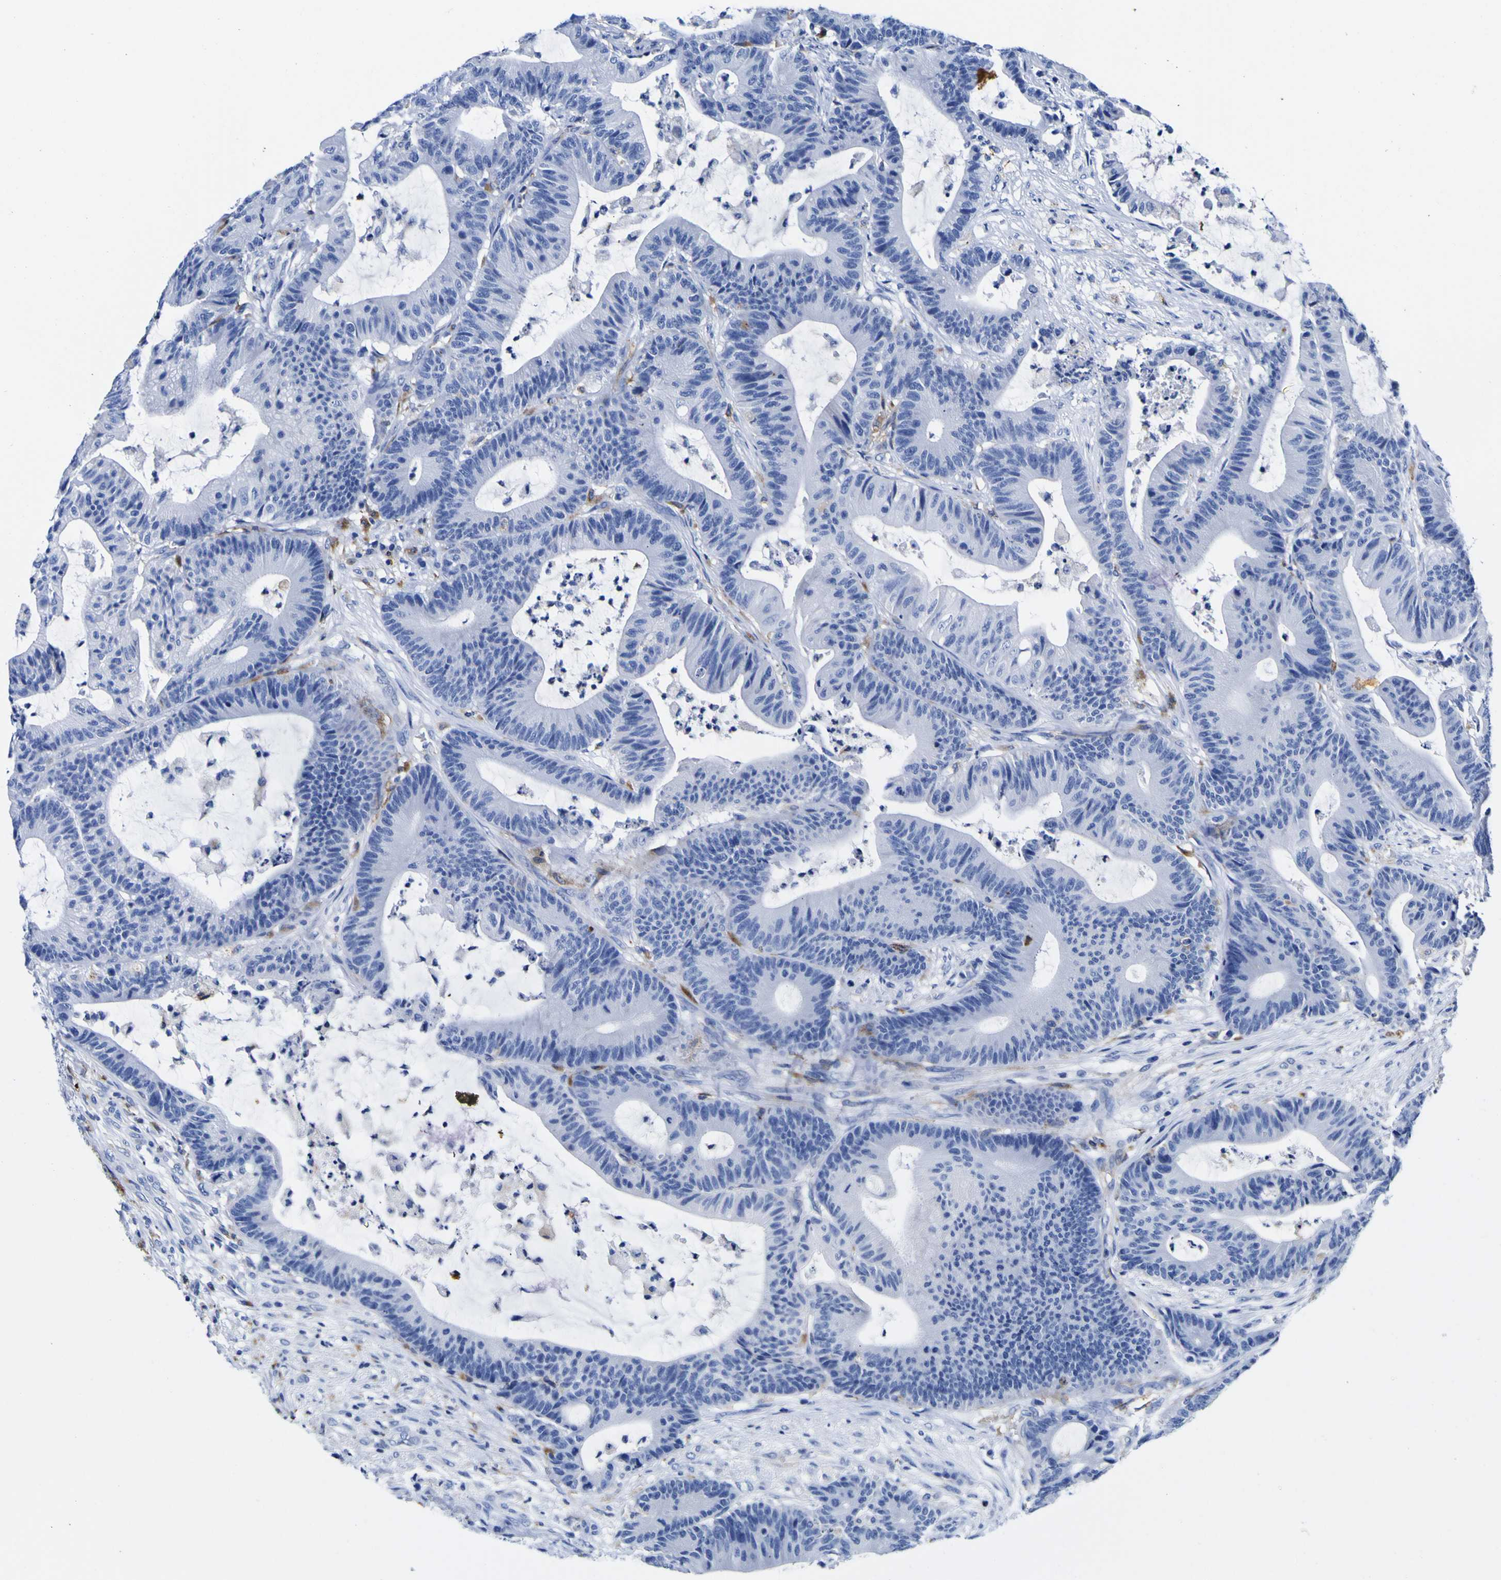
{"staining": {"intensity": "negative", "quantity": "none", "location": "none"}, "tissue": "colorectal cancer", "cell_type": "Tumor cells", "image_type": "cancer", "snomed": [{"axis": "morphology", "description": "Adenocarcinoma, NOS"}, {"axis": "topography", "description": "Colon"}], "caption": "Immunohistochemical staining of adenocarcinoma (colorectal) reveals no significant staining in tumor cells.", "gene": "HLA-DQA1", "patient": {"sex": "female", "age": 84}}